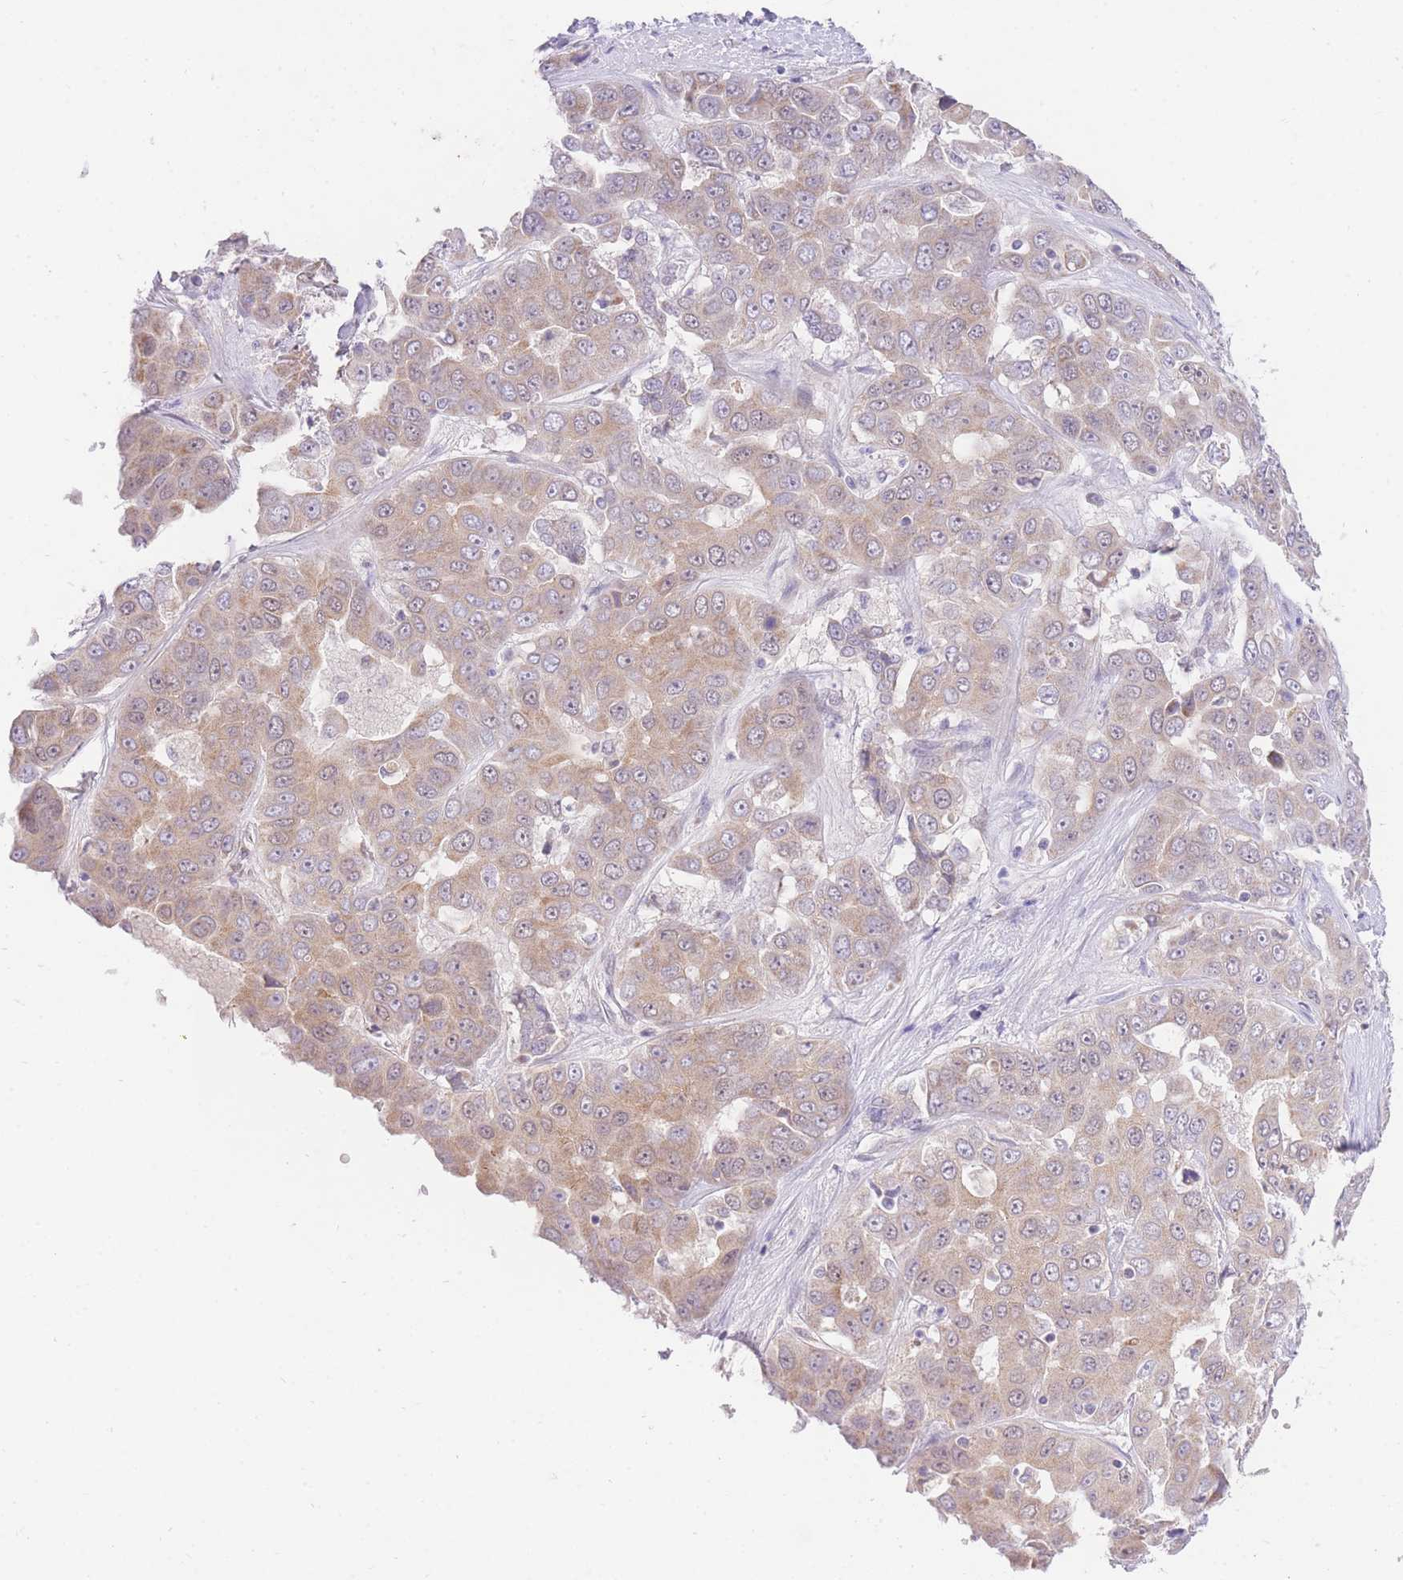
{"staining": {"intensity": "weak", "quantity": "25%-75%", "location": "cytoplasmic/membranous"}, "tissue": "liver cancer", "cell_type": "Tumor cells", "image_type": "cancer", "snomed": [{"axis": "morphology", "description": "Cholangiocarcinoma"}, {"axis": "topography", "description": "Liver"}], "caption": "The micrograph demonstrates staining of liver cancer (cholangiocarcinoma), revealing weak cytoplasmic/membranous protein positivity (brown color) within tumor cells.", "gene": "UBXN7", "patient": {"sex": "female", "age": 52}}